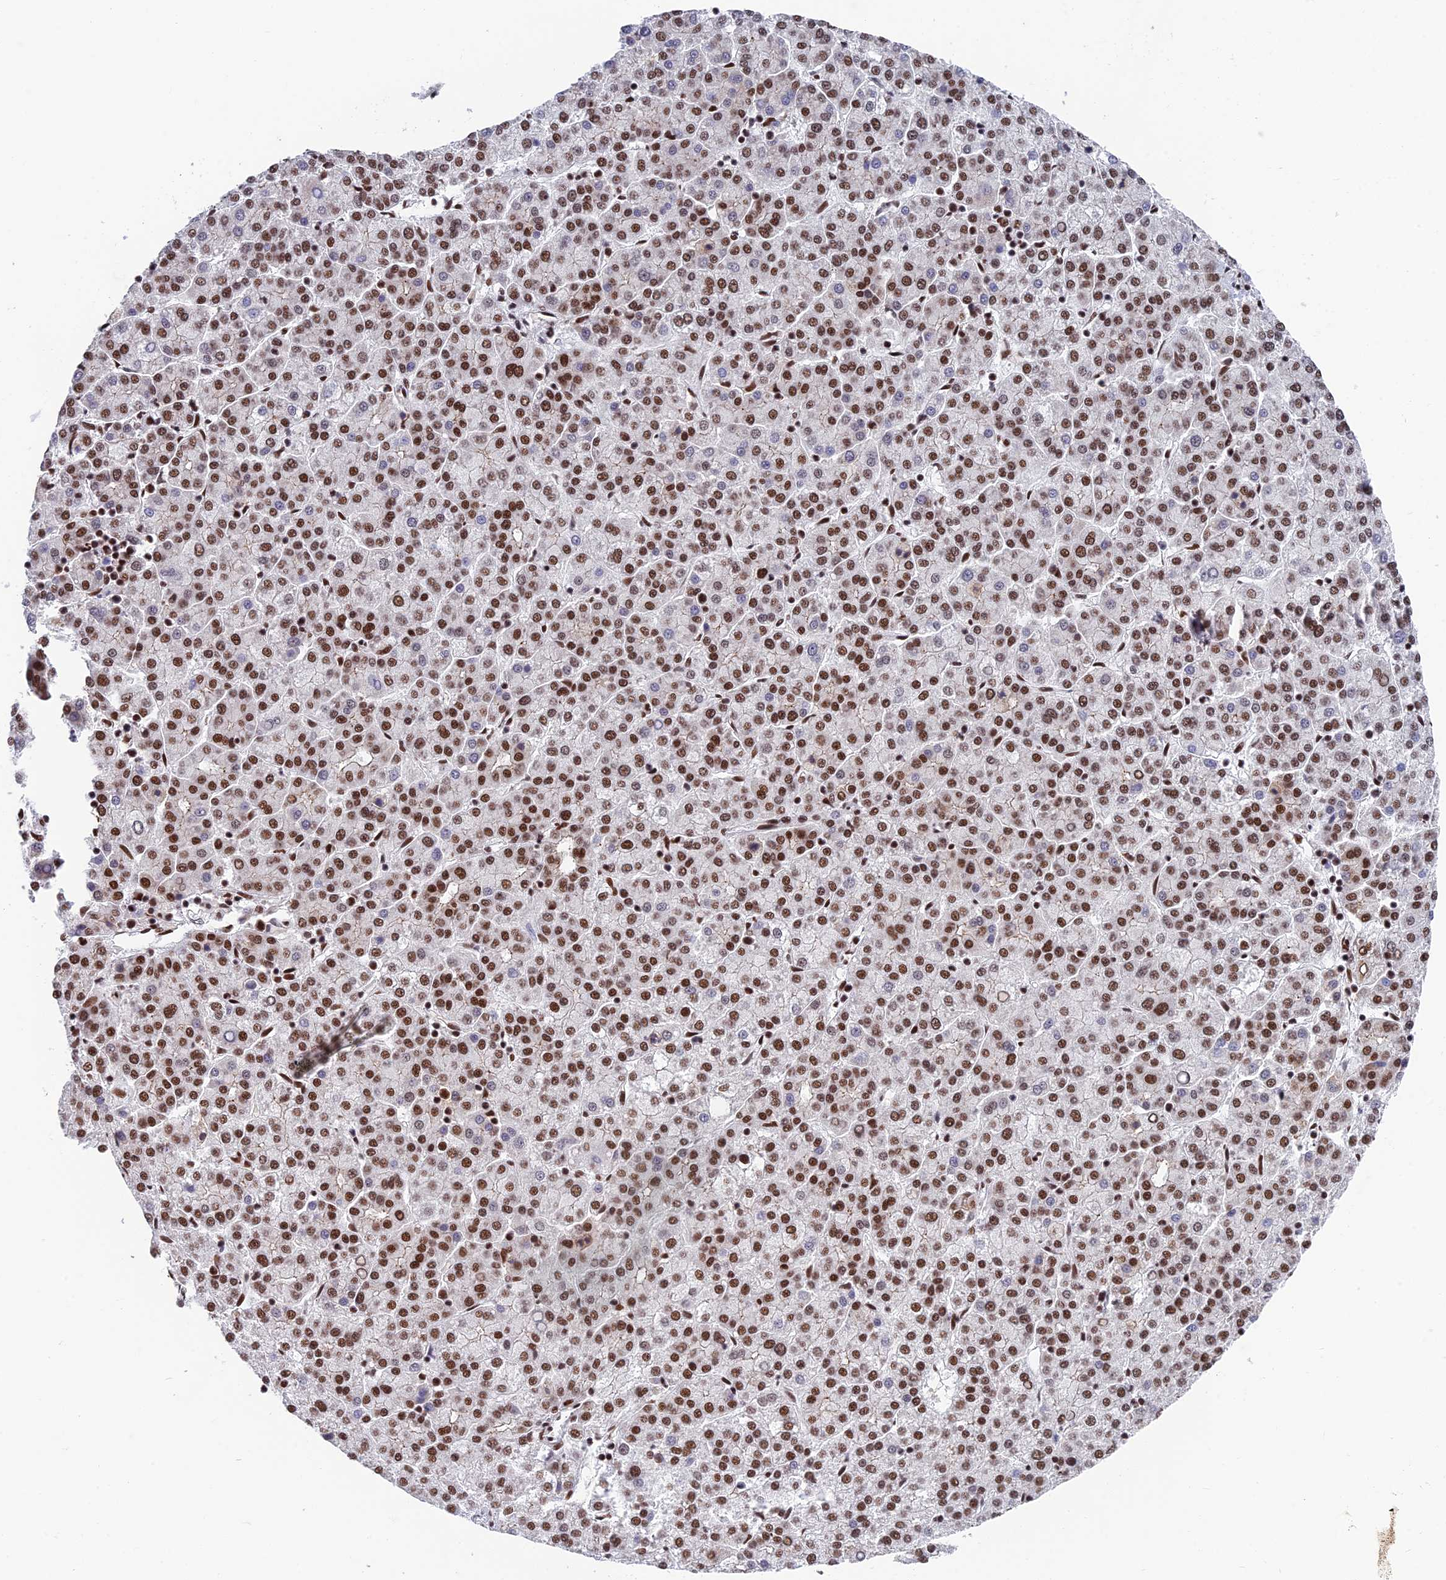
{"staining": {"intensity": "moderate", "quantity": ">75%", "location": "nuclear"}, "tissue": "liver cancer", "cell_type": "Tumor cells", "image_type": "cancer", "snomed": [{"axis": "morphology", "description": "Carcinoma, Hepatocellular, NOS"}, {"axis": "topography", "description": "Liver"}], "caption": "Liver cancer stained with a protein marker exhibits moderate staining in tumor cells.", "gene": "EEF1AKMT3", "patient": {"sex": "female", "age": 58}}